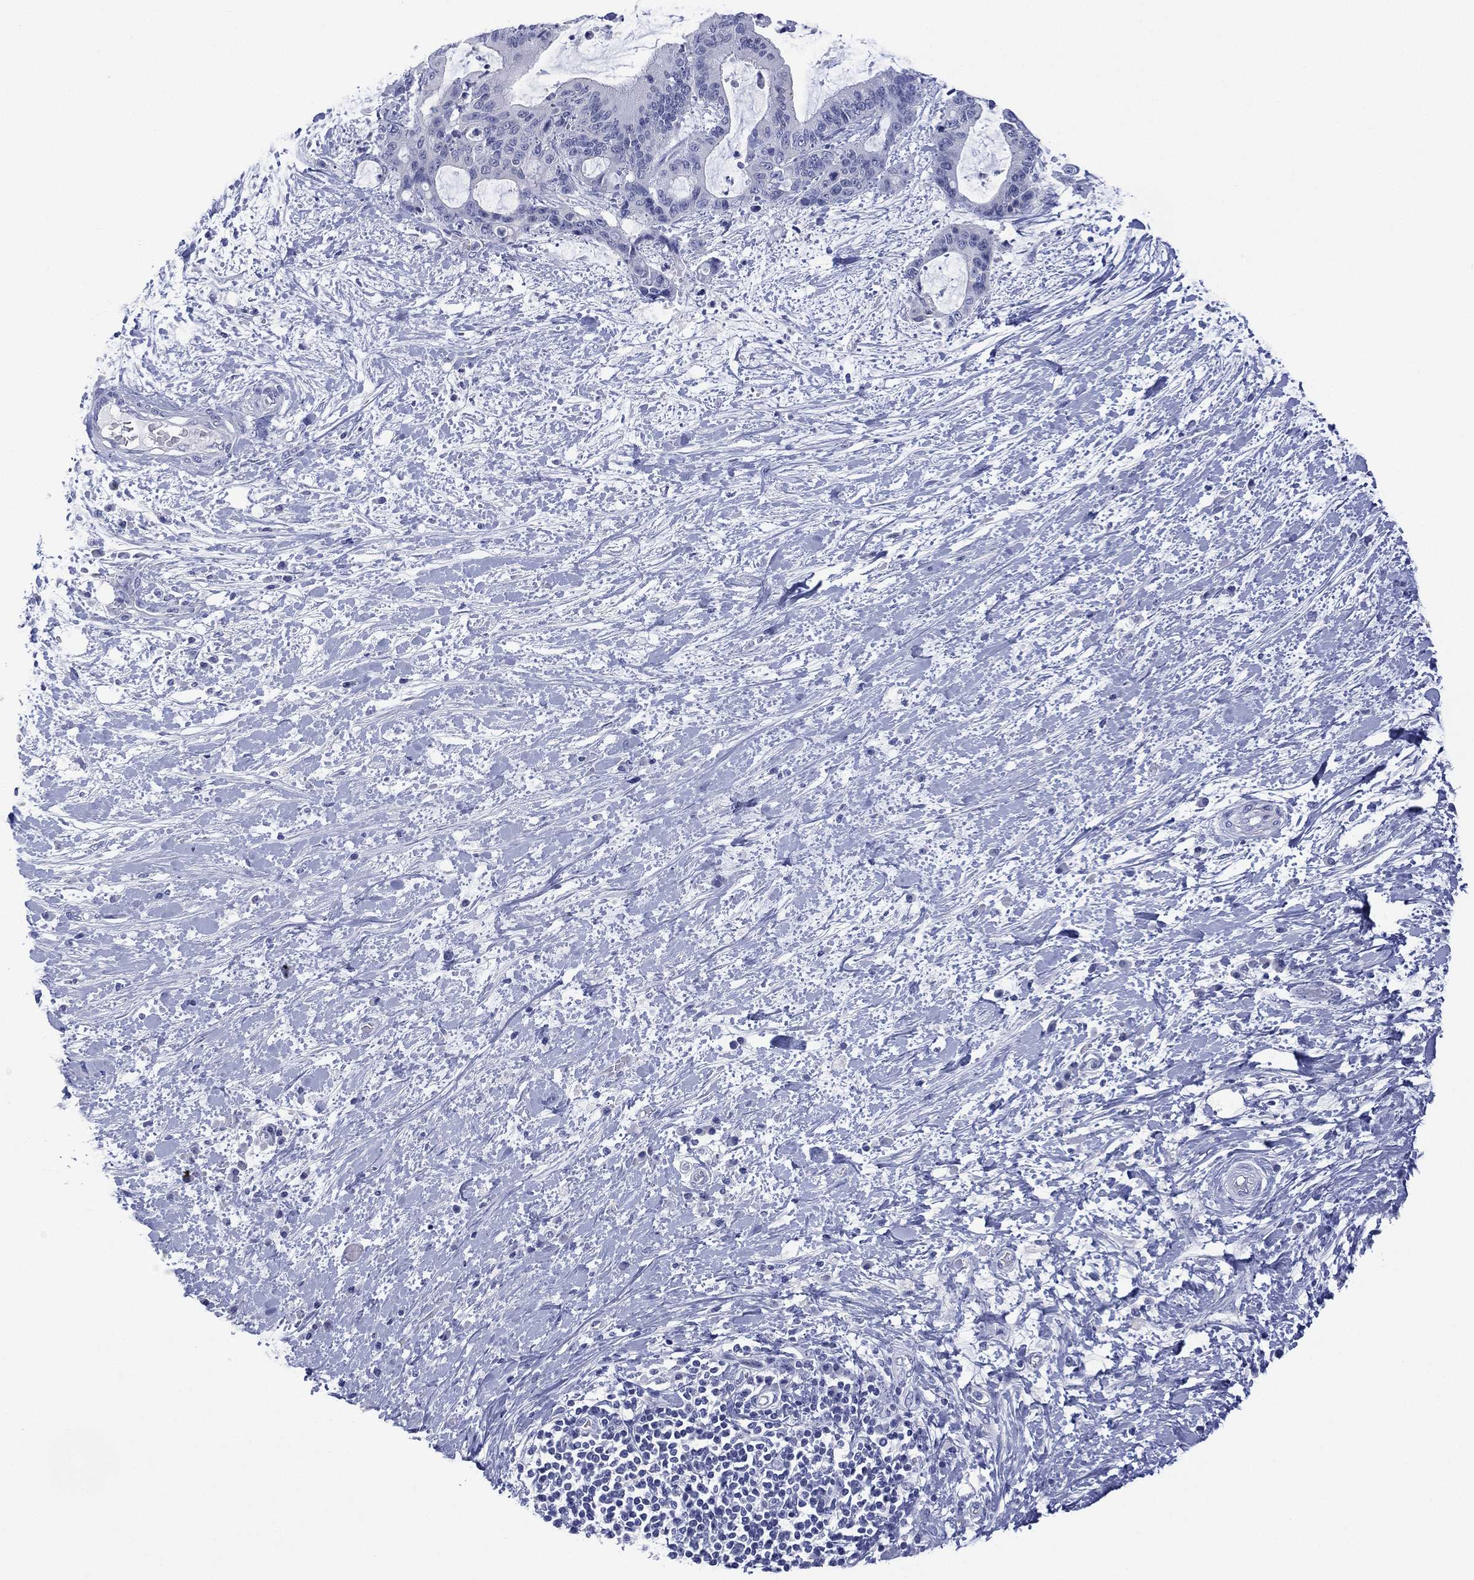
{"staining": {"intensity": "negative", "quantity": "none", "location": "none"}, "tissue": "liver cancer", "cell_type": "Tumor cells", "image_type": "cancer", "snomed": [{"axis": "morphology", "description": "Cholangiocarcinoma"}, {"axis": "topography", "description": "Liver"}], "caption": "Immunohistochemistry image of liver cancer stained for a protein (brown), which exhibits no positivity in tumor cells. (DAB (3,3'-diaminobenzidine) IHC with hematoxylin counter stain).", "gene": "DSG1", "patient": {"sex": "female", "age": 73}}